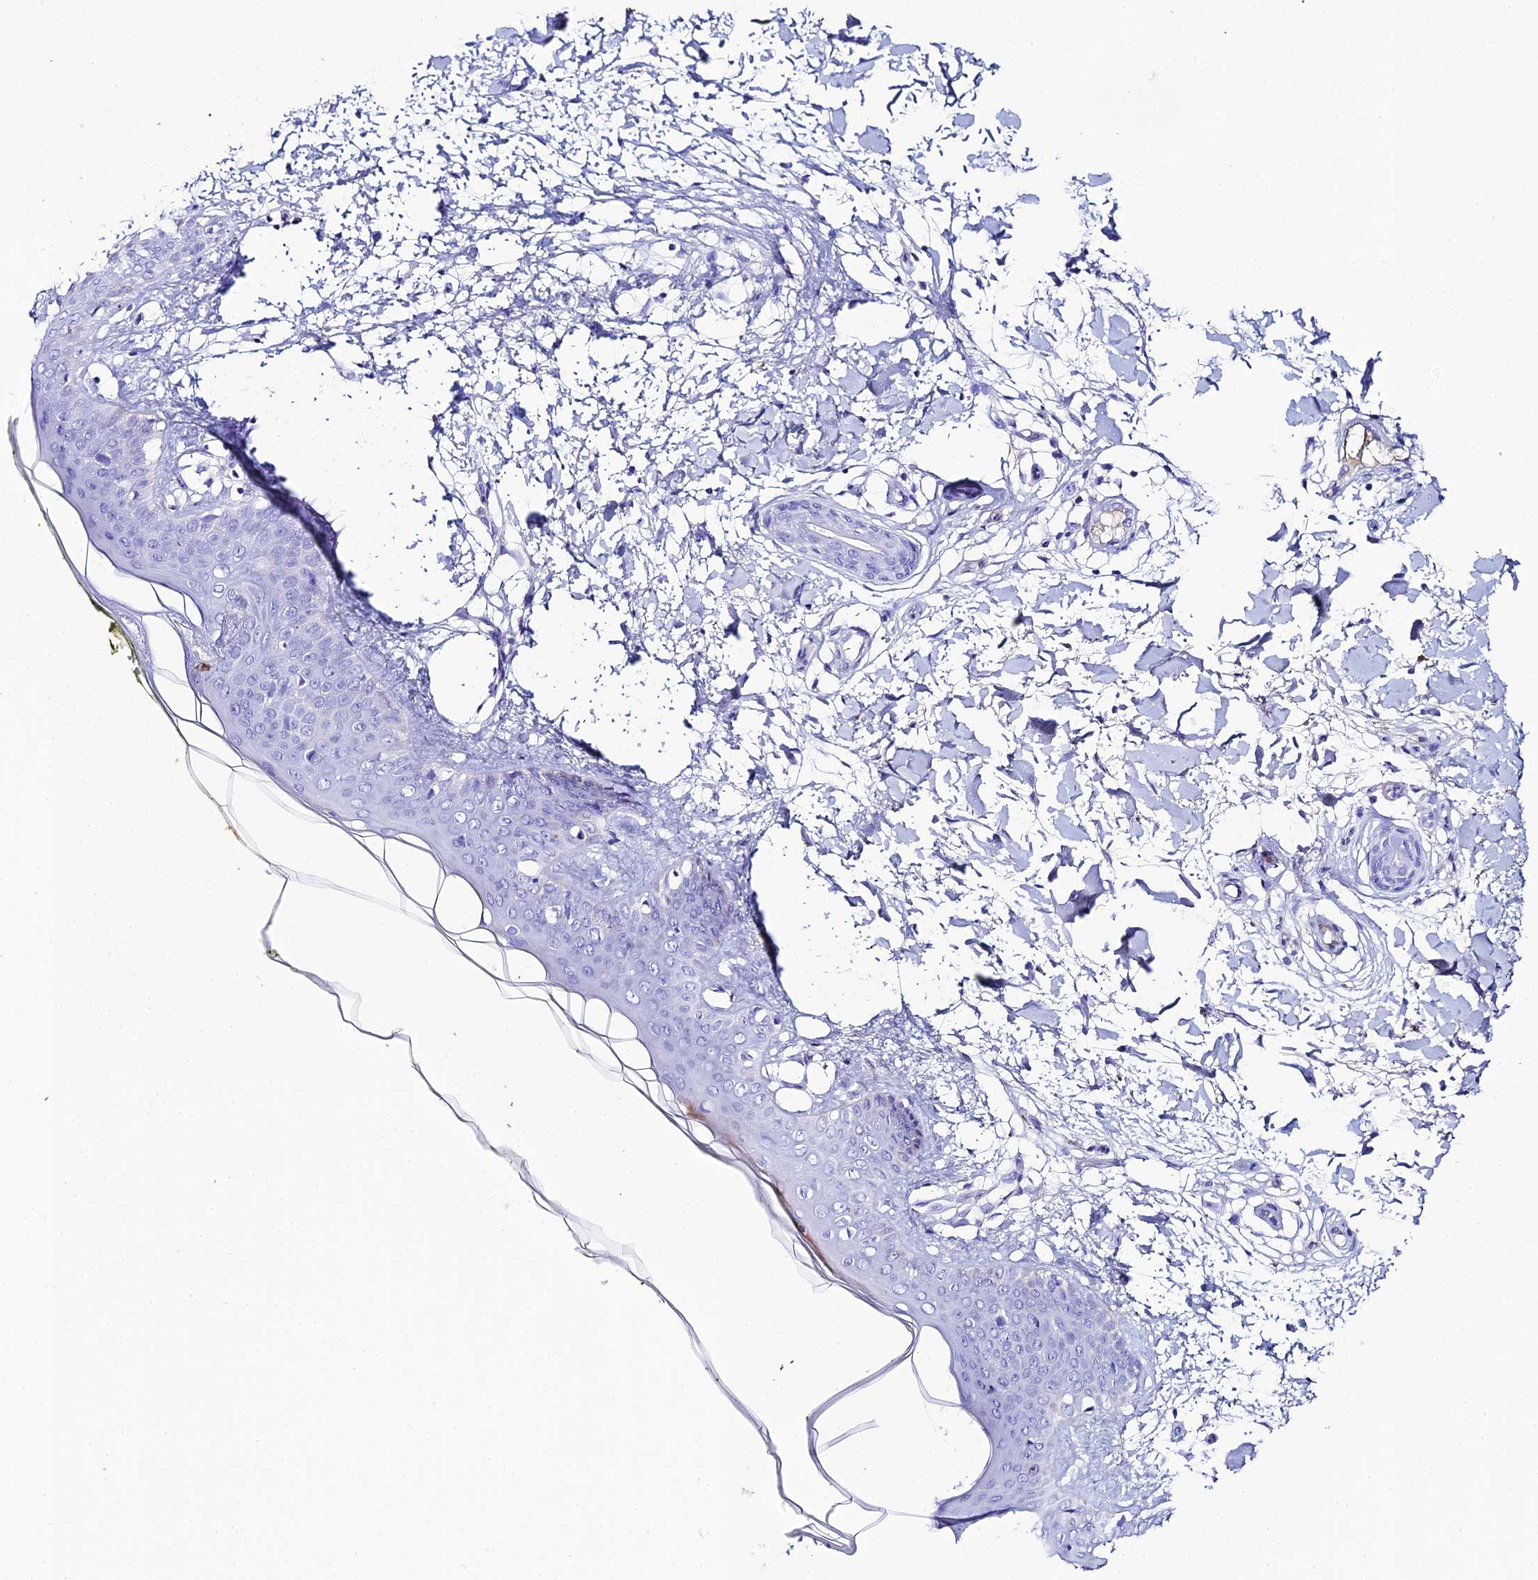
{"staining": {"intensity": "negative", "quantity": "none", "location": "none"}, "tissue": "skin", "cell_type": "Fibroblasts", "image_type": "normal", "snomed": [{"axis": "morphology", "description": "Normal tissue, NOS"}, {"axis": "topography", "description": "Skin"}], "caption": "Immunohistochemical staining of unremarkable human skin exhibits no significant expression in fibroblasts.", "gene": "CELA3A", "patient": {"sex": "female", "age": 34}}